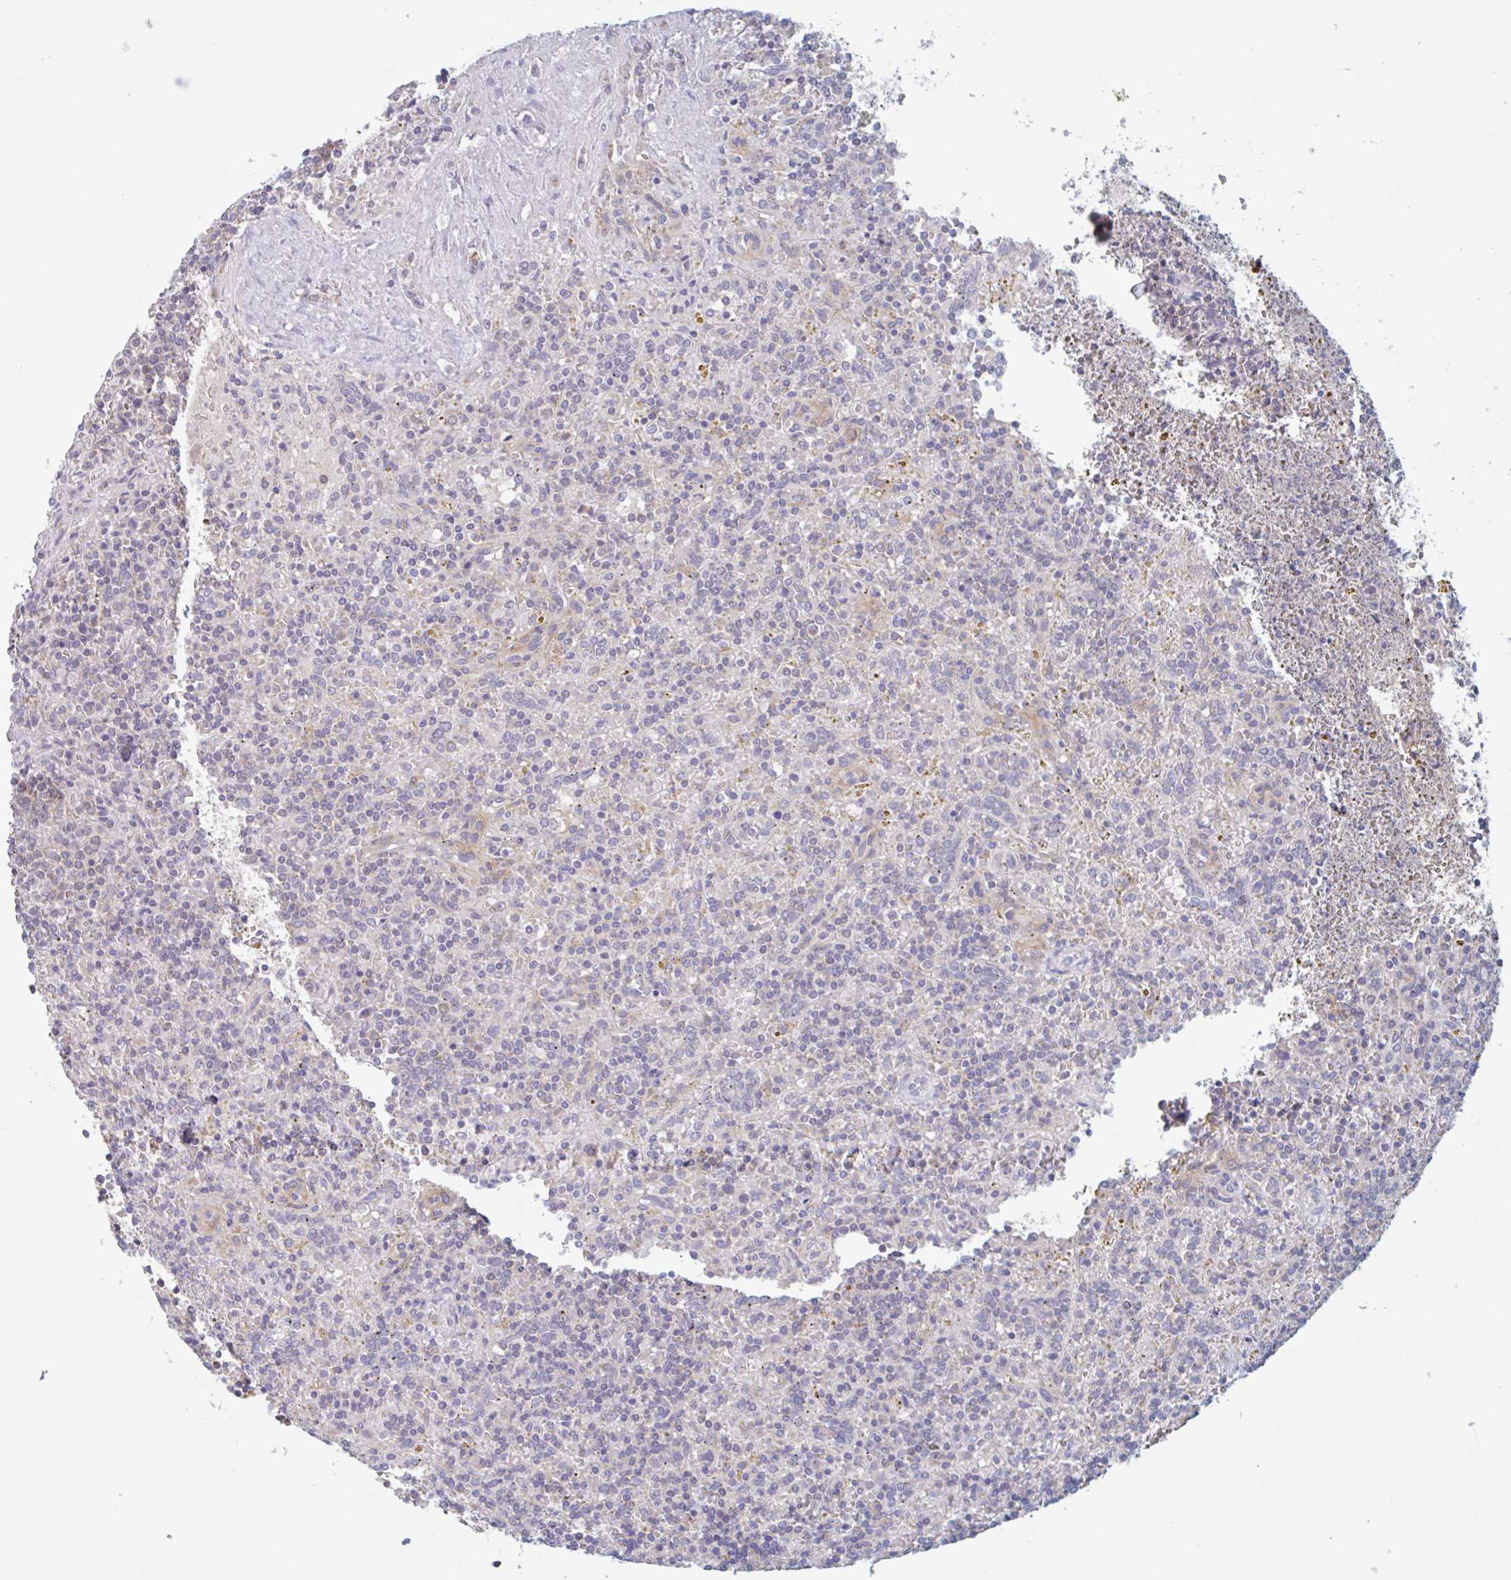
{"staining": {"intensity": "negative", "quantity": "none", "location": "none"}, "tissue": "lymphoma", "cell_type": "Tumor cells", "image_type": "cancer", "snomed": [{"axis": "morphology", "description": "Malignant lymphoma, non-Hodgkin's type, Low grade"}, {"axis": "topography", "description": "Spleen"}], "caption": "Protein analysis of malignant lymphoma, non-Hodgkin's type (low-grade) exhibits no significant positivity in tumor cells.", "gene": "SURF1", "patient": {"sex": "male", "age": 67}}